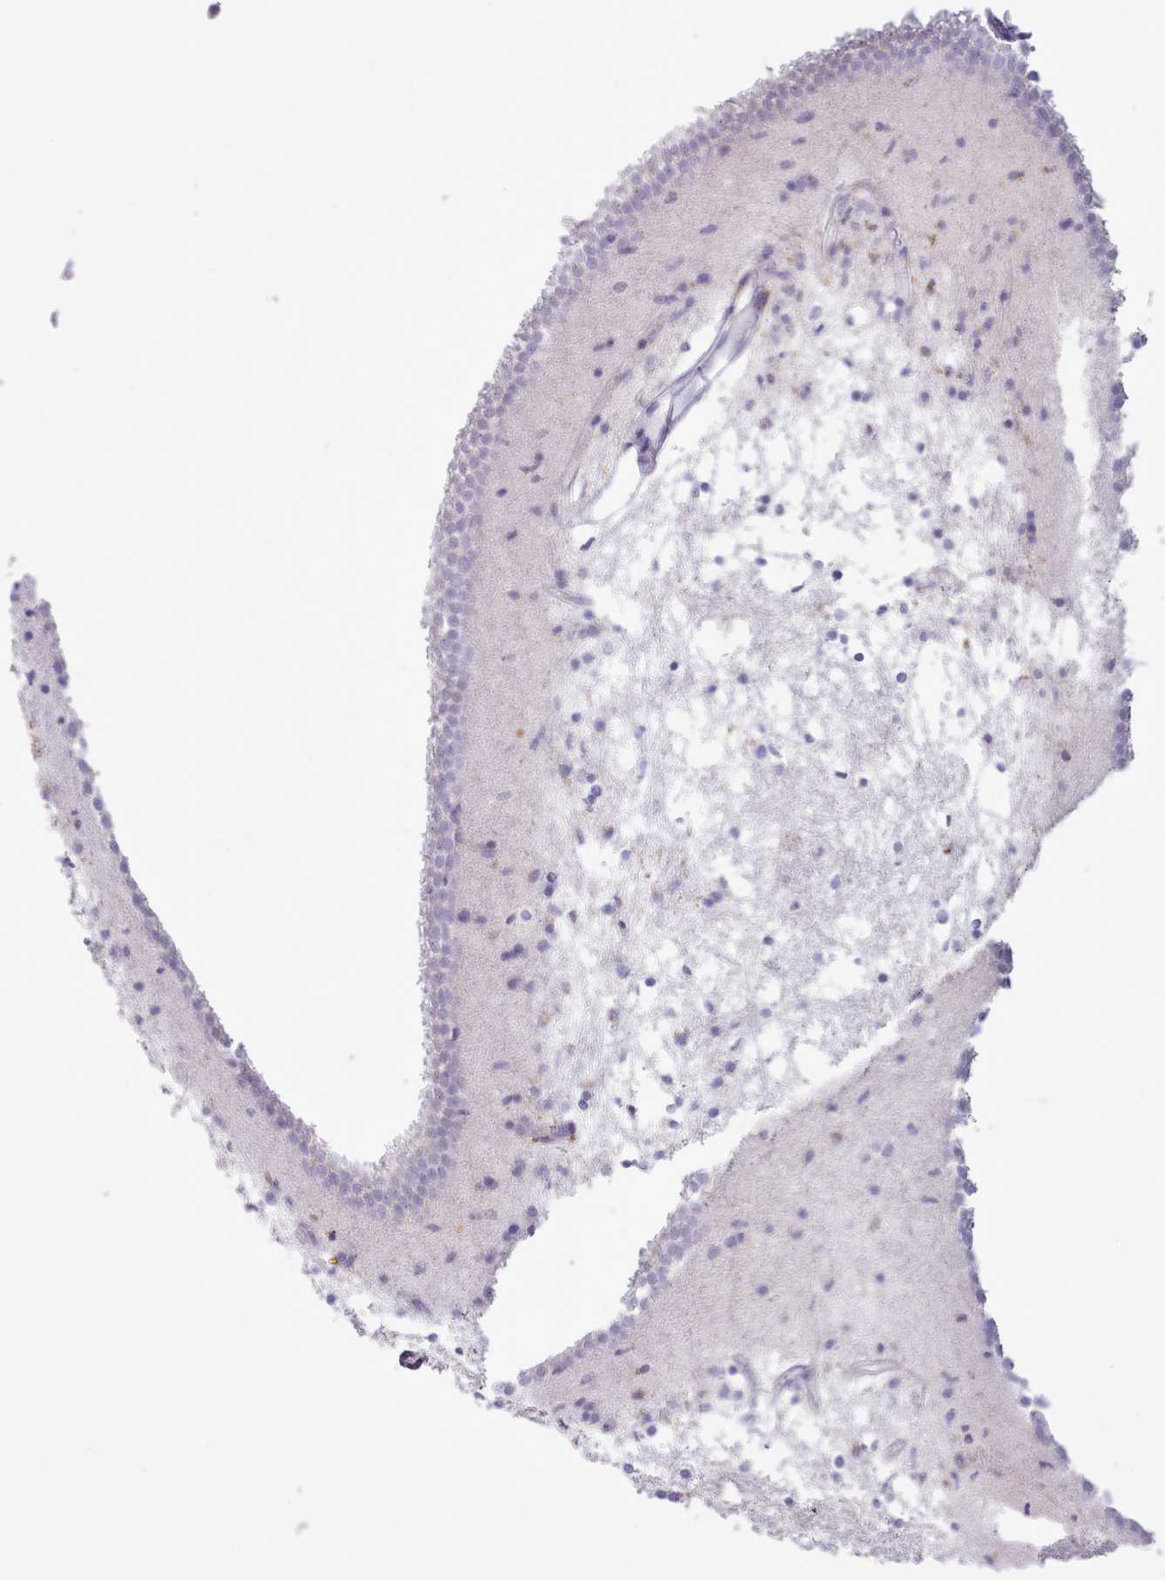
{"staining": {"intensity": "negative", "quantity": "none", "location": "none"}, "tissue": "caudate", "cell_type": "Glial cells", "image_type": "normal", "snomed": [{"axis": "morphology", "description": "Normal tissue, NOS"}, {"axis": "topography", "description": "Lateral ventricle wall"}], "caption": "DAB (3,3'-diaminobenzidine) immunohistochemical staining of benign human caudate reveals no significant positivity in glial cells. (IHC, brightfield microscopy, high magnification).", "gene": "SRD5A1", "patient": {"sex": "male", "age": 45}}